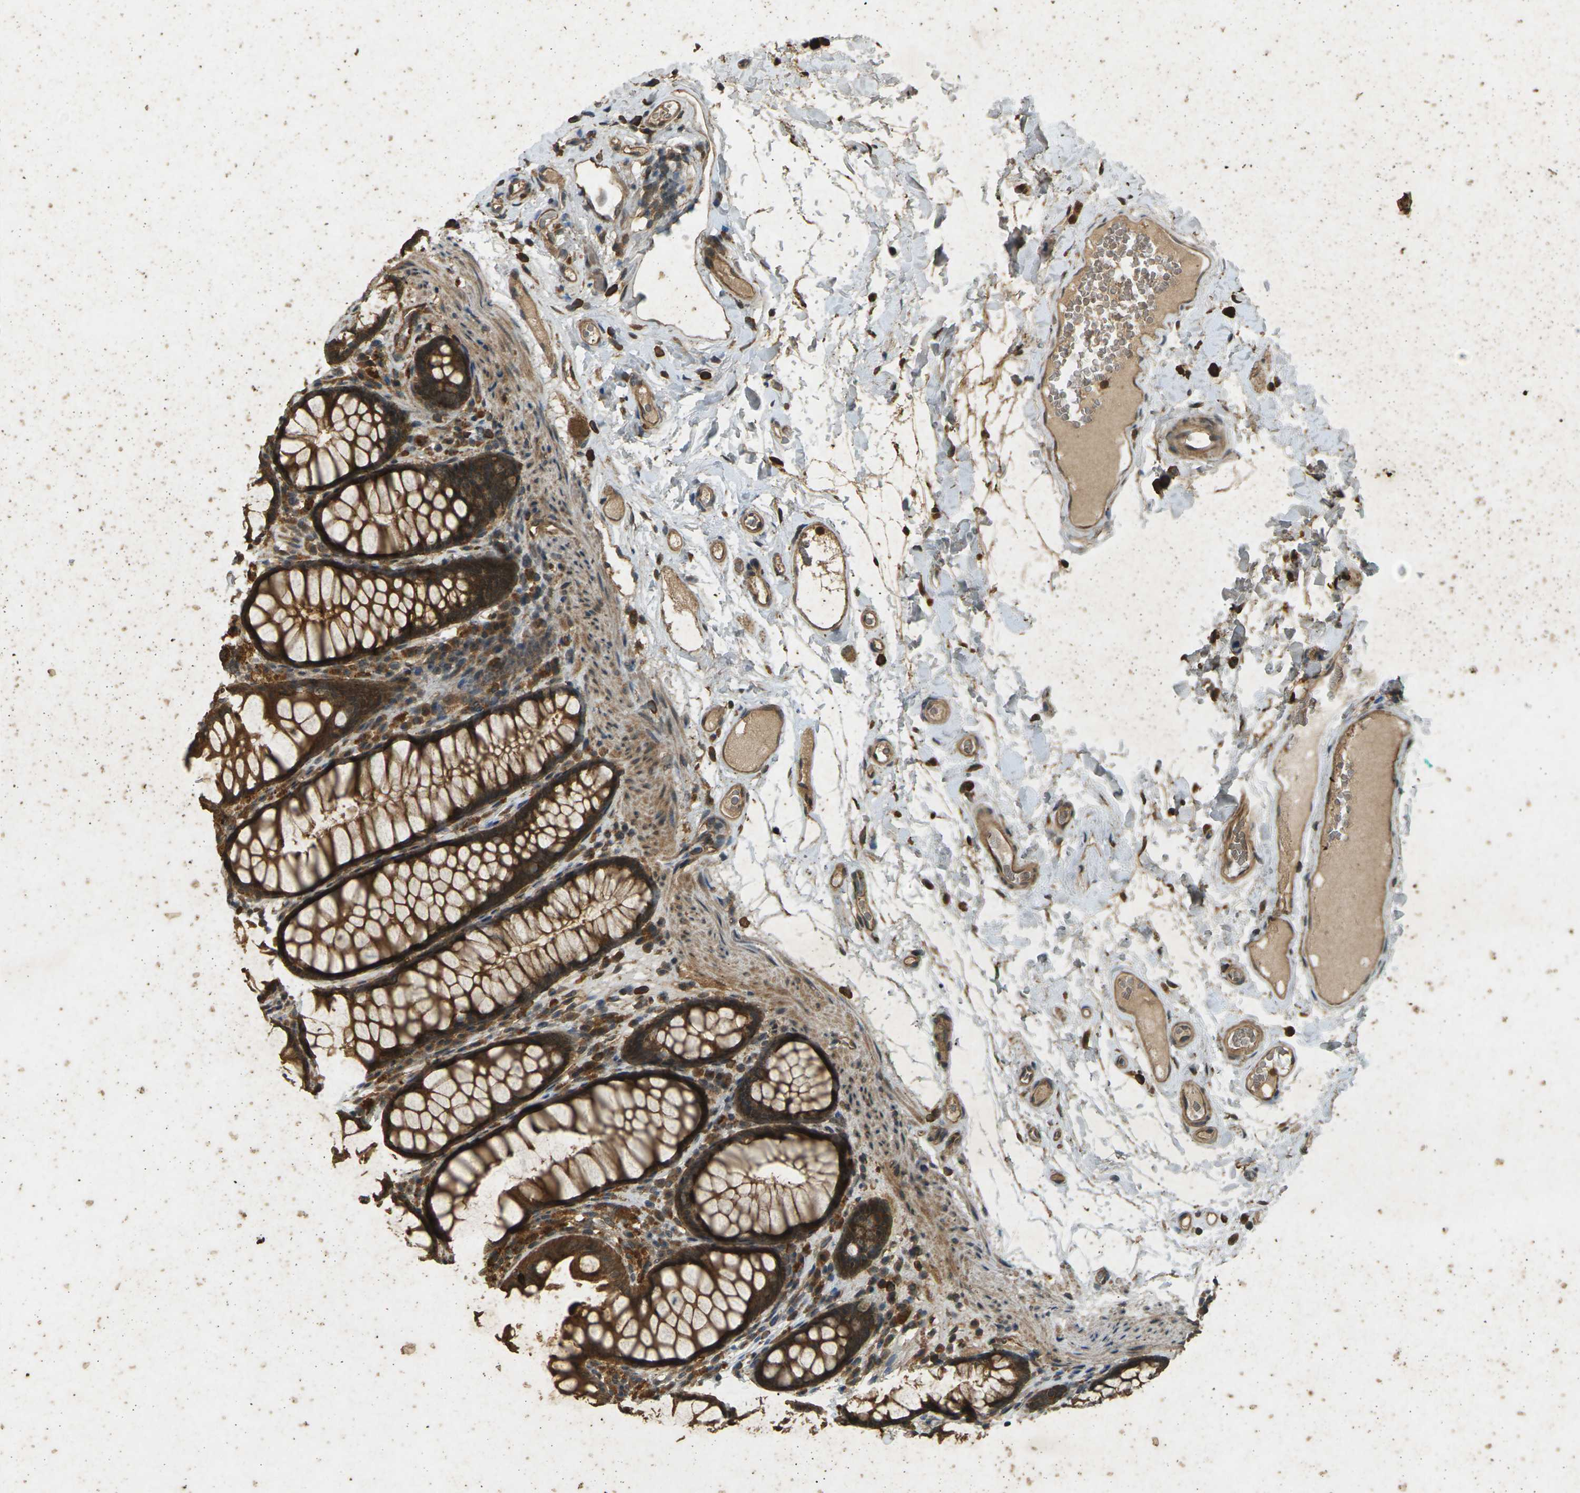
{"staining": {"intensity": "strong", "quantity": ">75%", "location": "cytoplasmic/membranous"}, "tissue": "colon", "cell_type": "Endothelial cells", "image_type": "normal", "snomed": [{"axis": "morphology", "description": "Normal tissue, NOS"}, {"axis": "topography", "description": "Colon"}], "caption": "Strong cytoplasmic/membranous protein staining is seen in approximately >75% of endothelial cells in colon. The protein is shown in brown color, while the nuclei are stained blue.", "gene": "TAP1", "patient": {"sex": "female", "age": 55}}